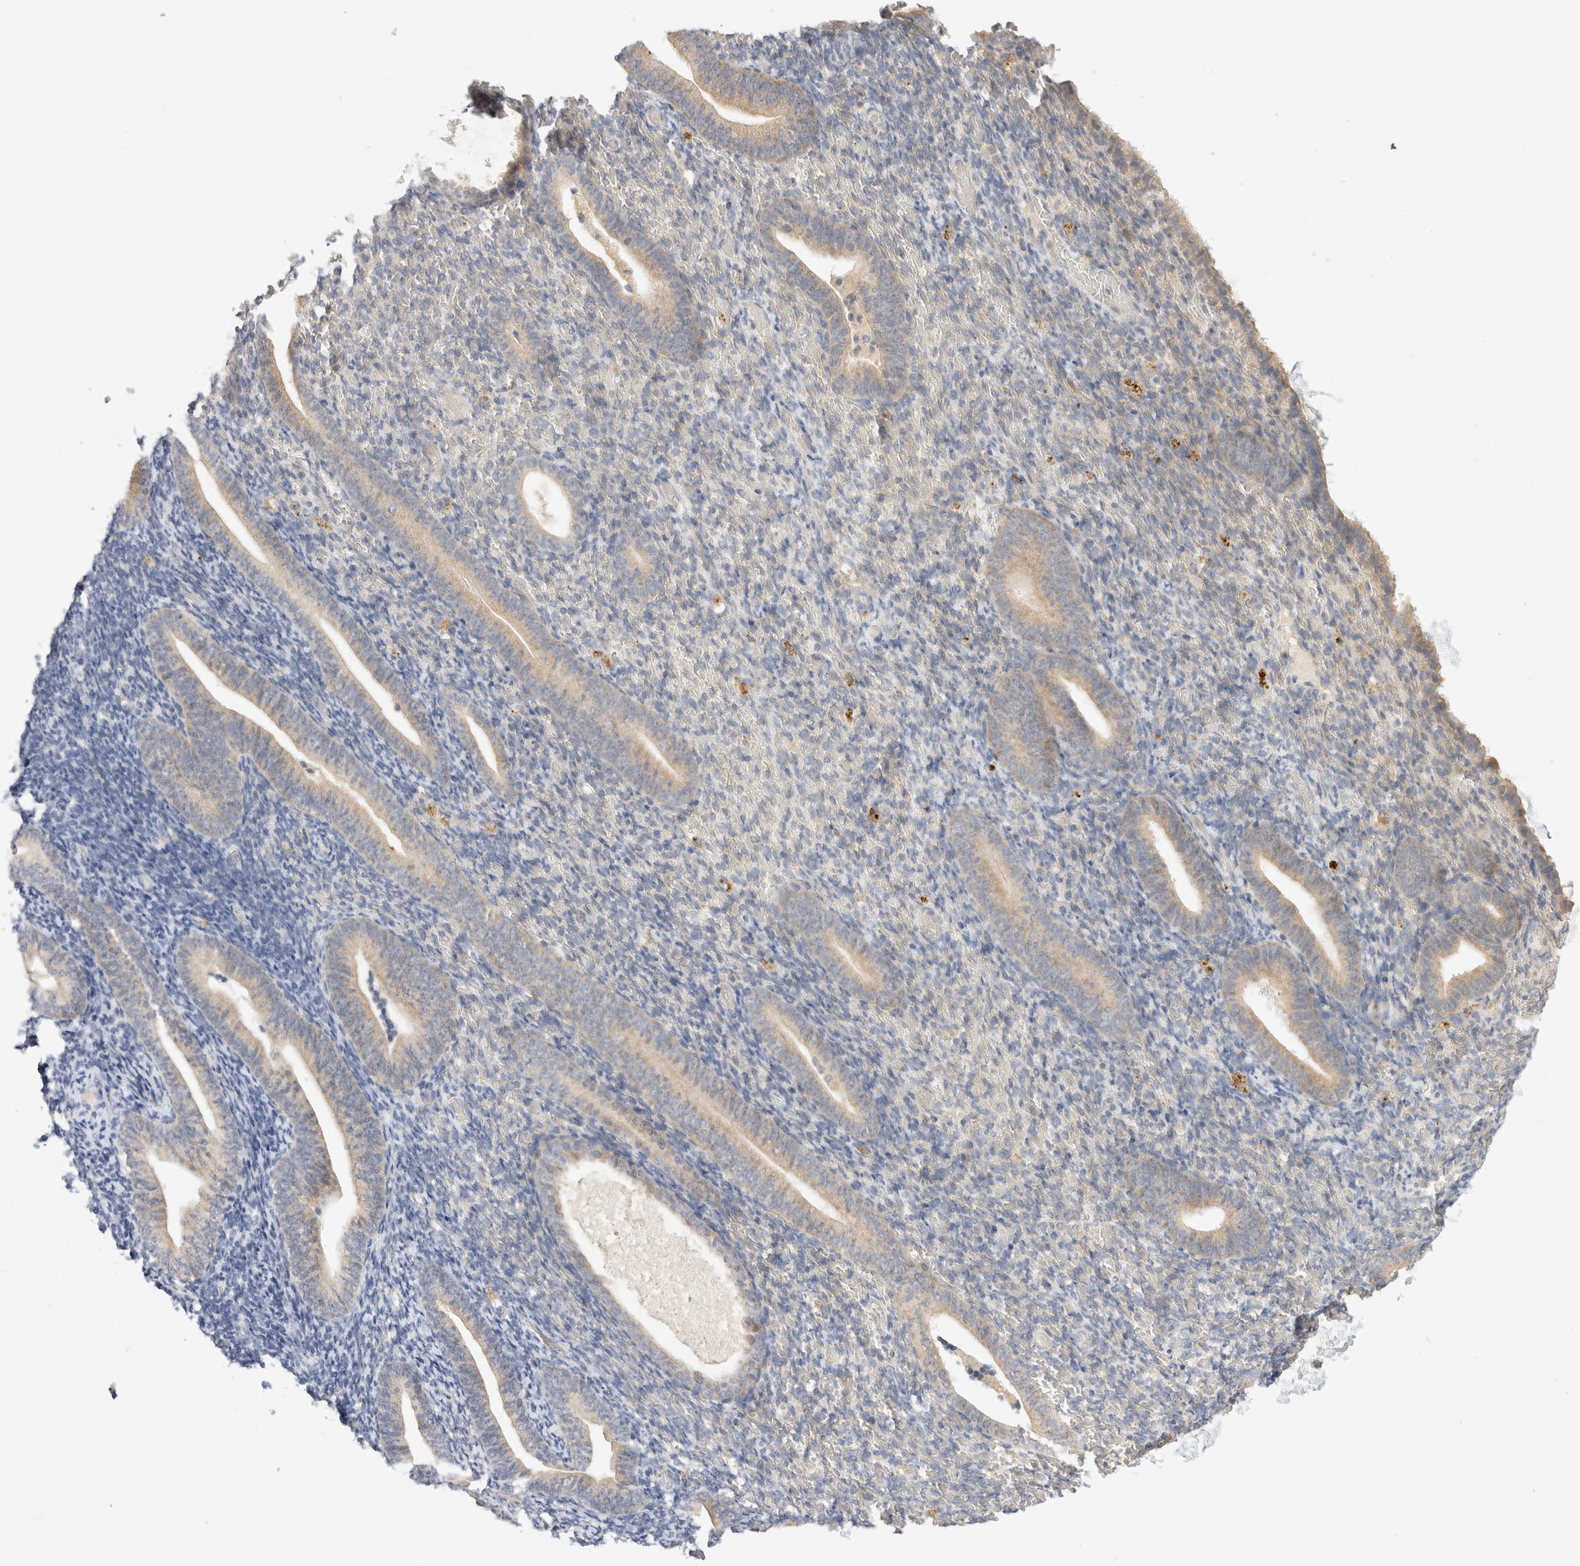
{"staining": {"intensity": "negative", "quantity": "none", "location": "none"}, "tissue": "endometrium", "cell_type": "Cells in endometrial stroma", "image_type": "normal", "snomed": [{"axis": "morphology", "description": "Normal tissue, NOS"}, {"axis": "topography", "description": "Endometrium"}], "caption": "An image of endometrium stained for a protein shows no brown staining in cells in endometrial stroma. The staining is performed using DAB (3,3'-diaminobenzidine) brown chromogen with nuclei counter-stained in using hematoxylin.", "gene": "CHRM4", "patient": {"sex": "female", "age": 51}}